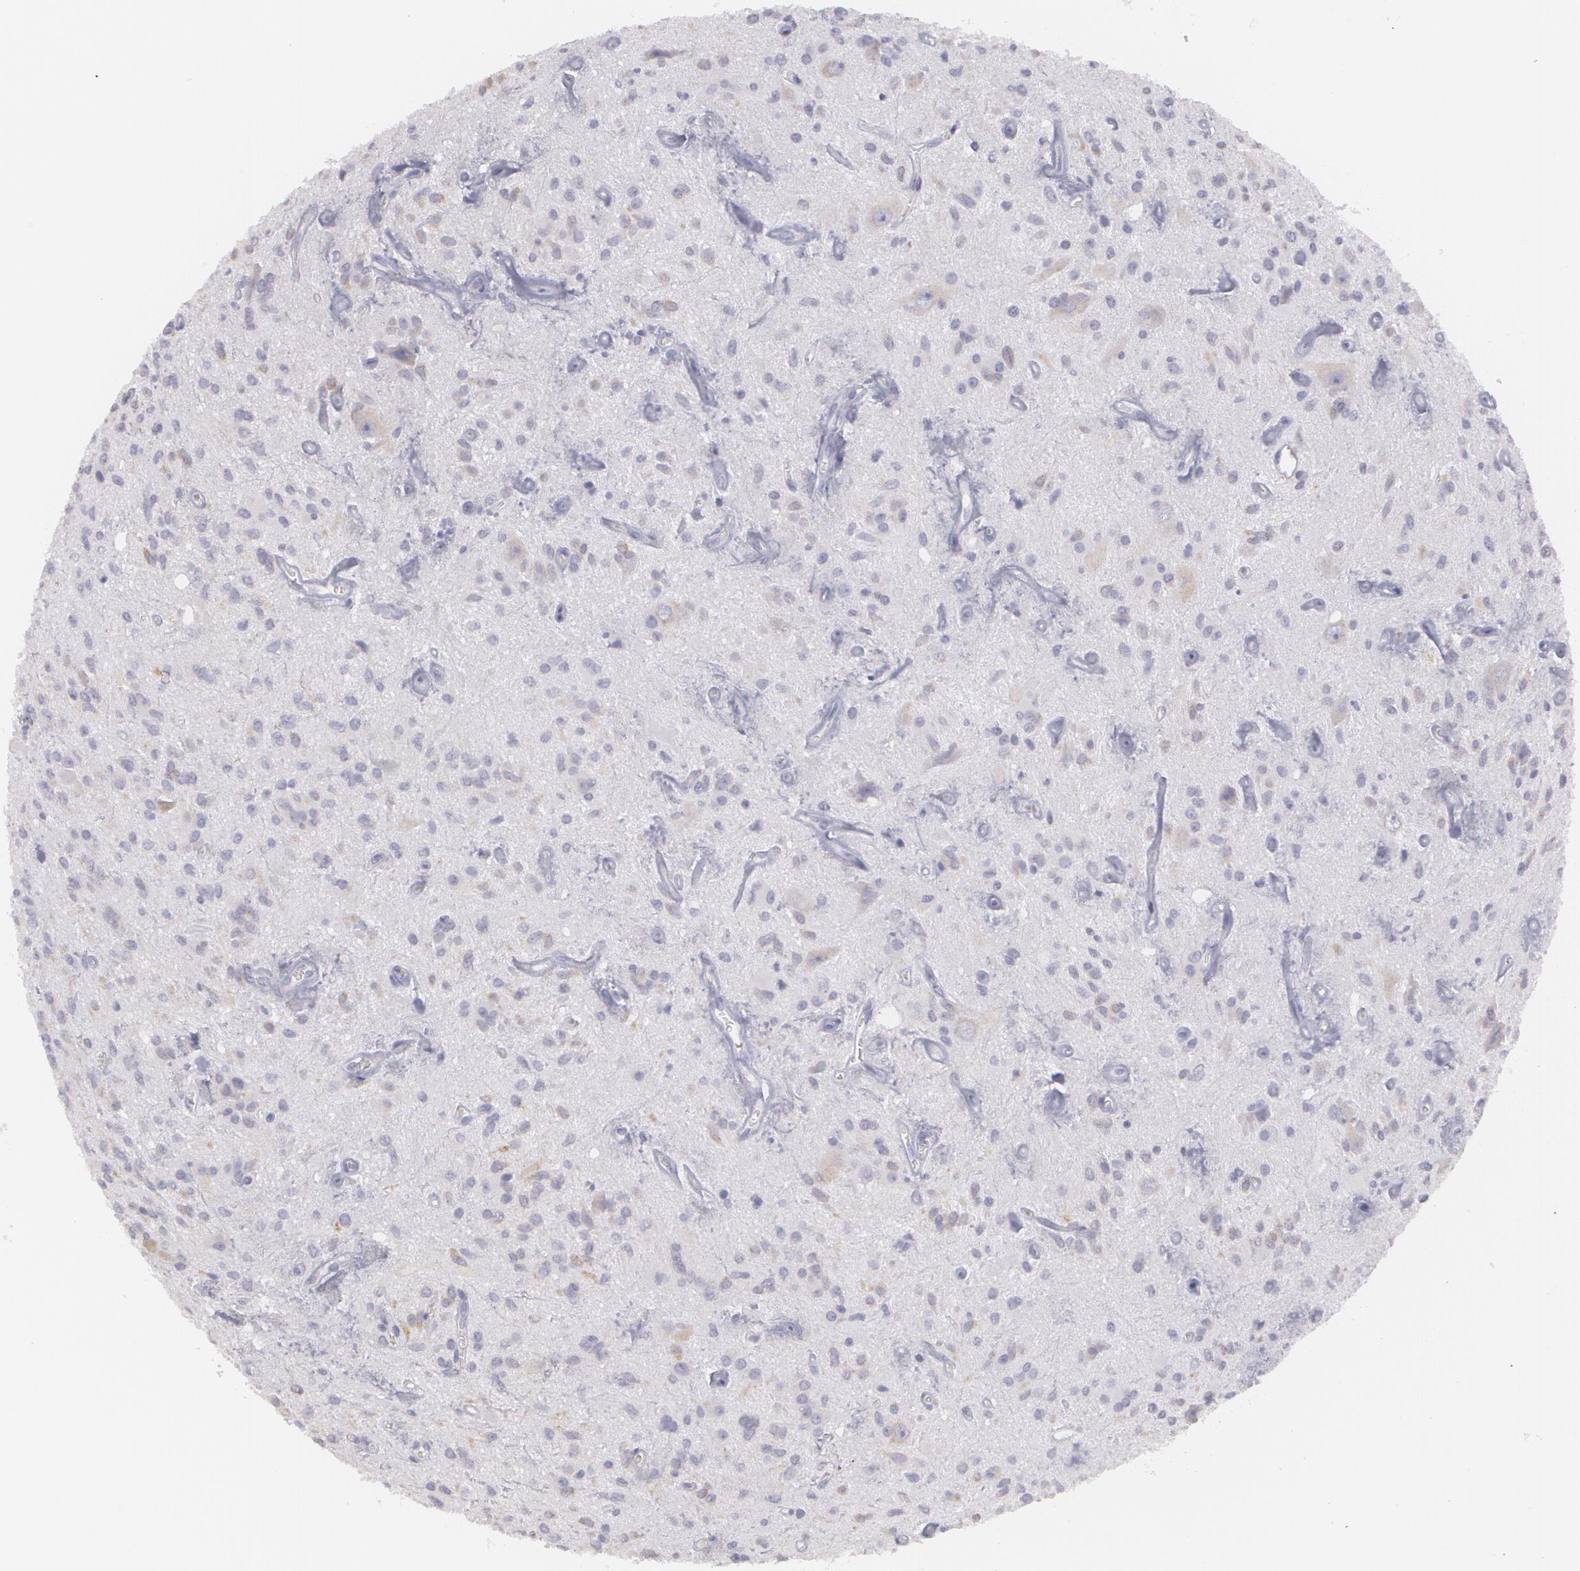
{"staining": {"intensity": "weak", "quantity": "<25%", "location": "cytoplasmic/membranous"}, "tissue": "glioma", "cell_type": "Tumor cells", "image_type": "cancer", "snomed": [{"axis": "morphology", "description": "Glioma, malignant, Low grade"}, {"axis": "topography", "description": "Brain"}], "caption": "A photomicrograph of malignant low-grade glioma stained for a protein reveals no brown staining in tumor cells.", "gene": "MBNL3", "patient": {"sex": "female", "age": 15}}